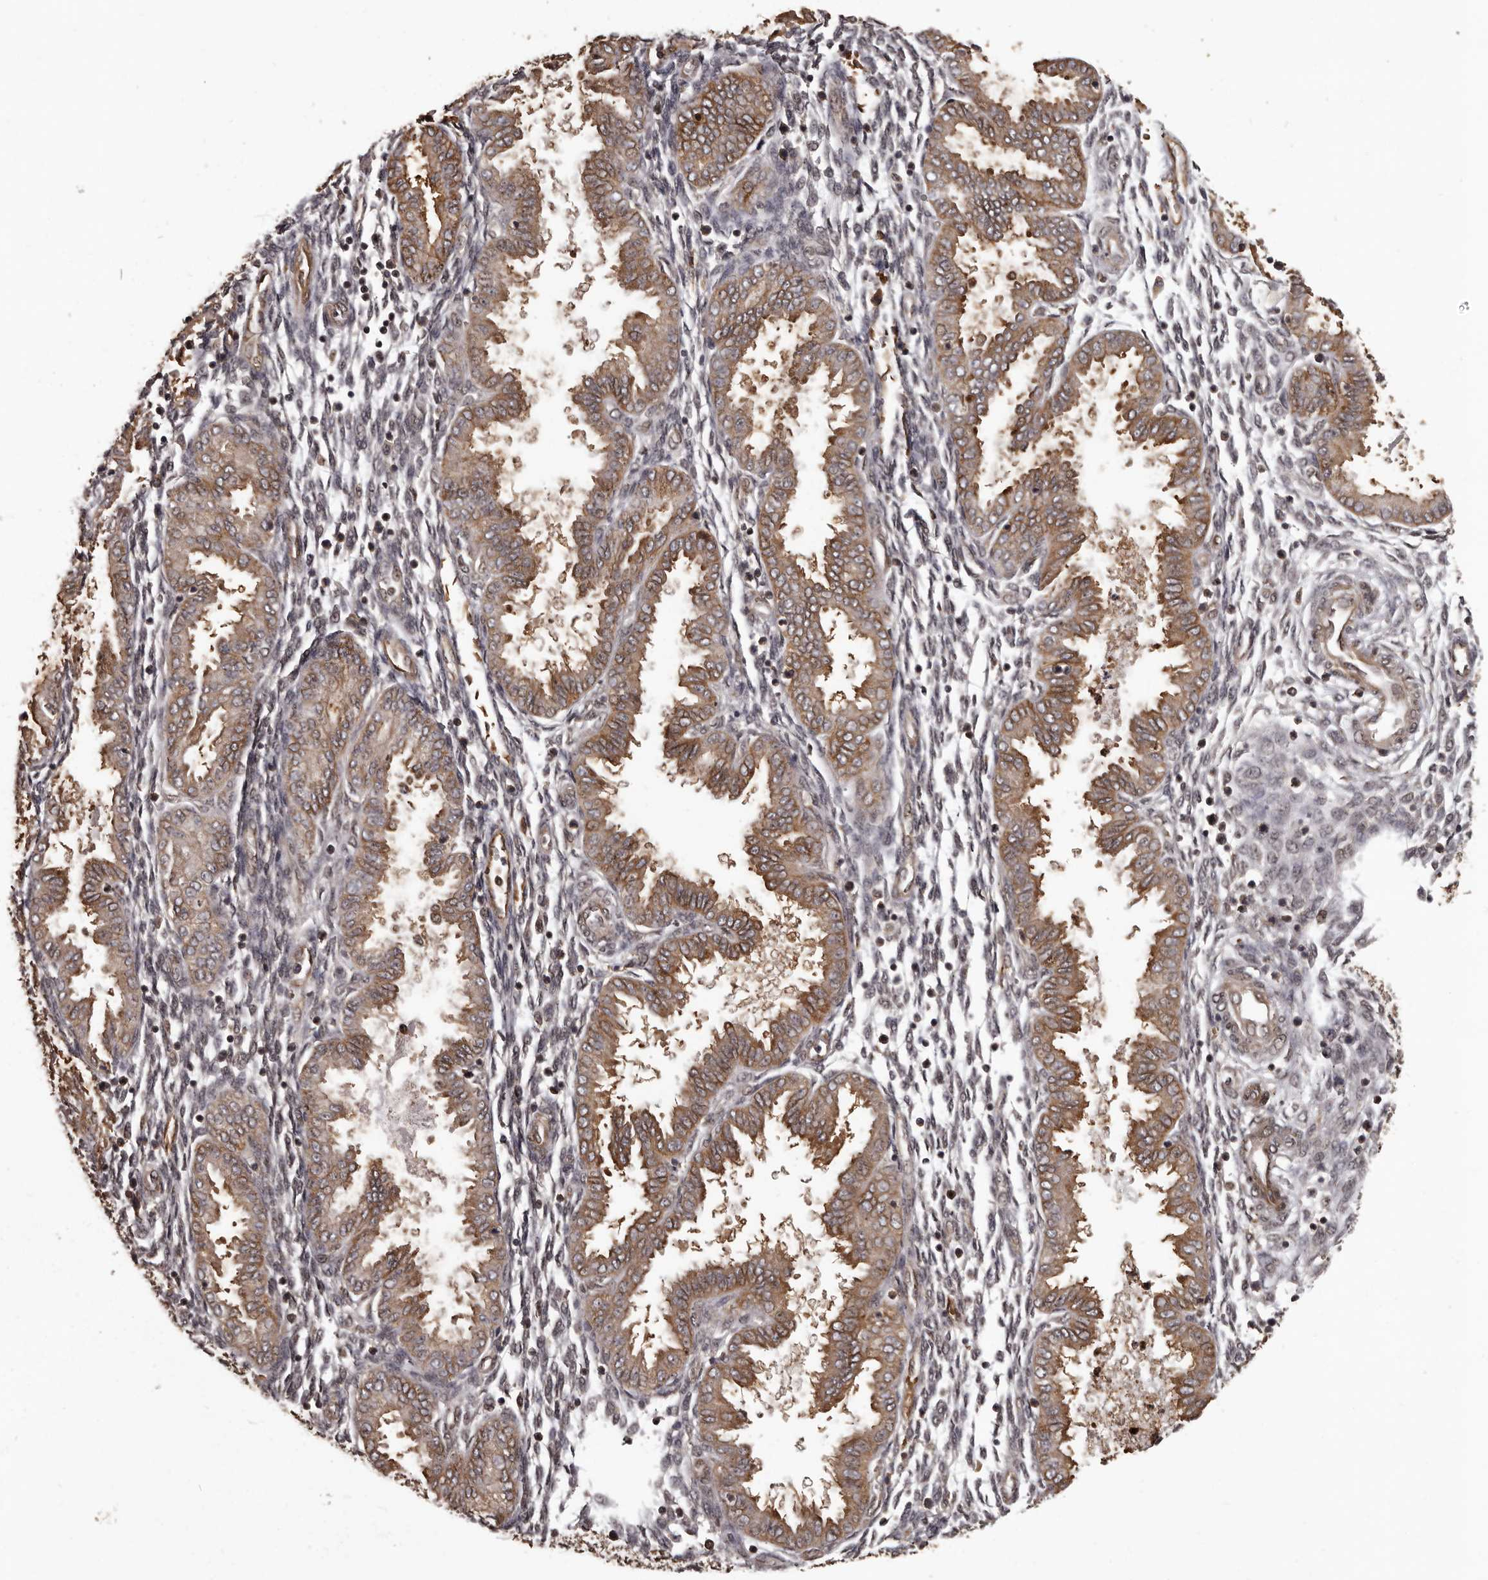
{"staining": {"intensity": "negative", "quantity": "none", "location": "none"}, "tissue": "endometrium", "cell_type": "Cells in endometrial stroma", "image_type": "normal", "snomed": [{"axis": "morphology", "description": "Normal tissue, NOS"}, {"axis": "topography", "description": "Endometrium"}], "caption": "DAB immunohistochemical staining of benign endometrium demonstrates no significant positivity in cells in endometrial stroma.", "gene": "SLITRK6", "patient": {"sex": "female", "age": 33}}